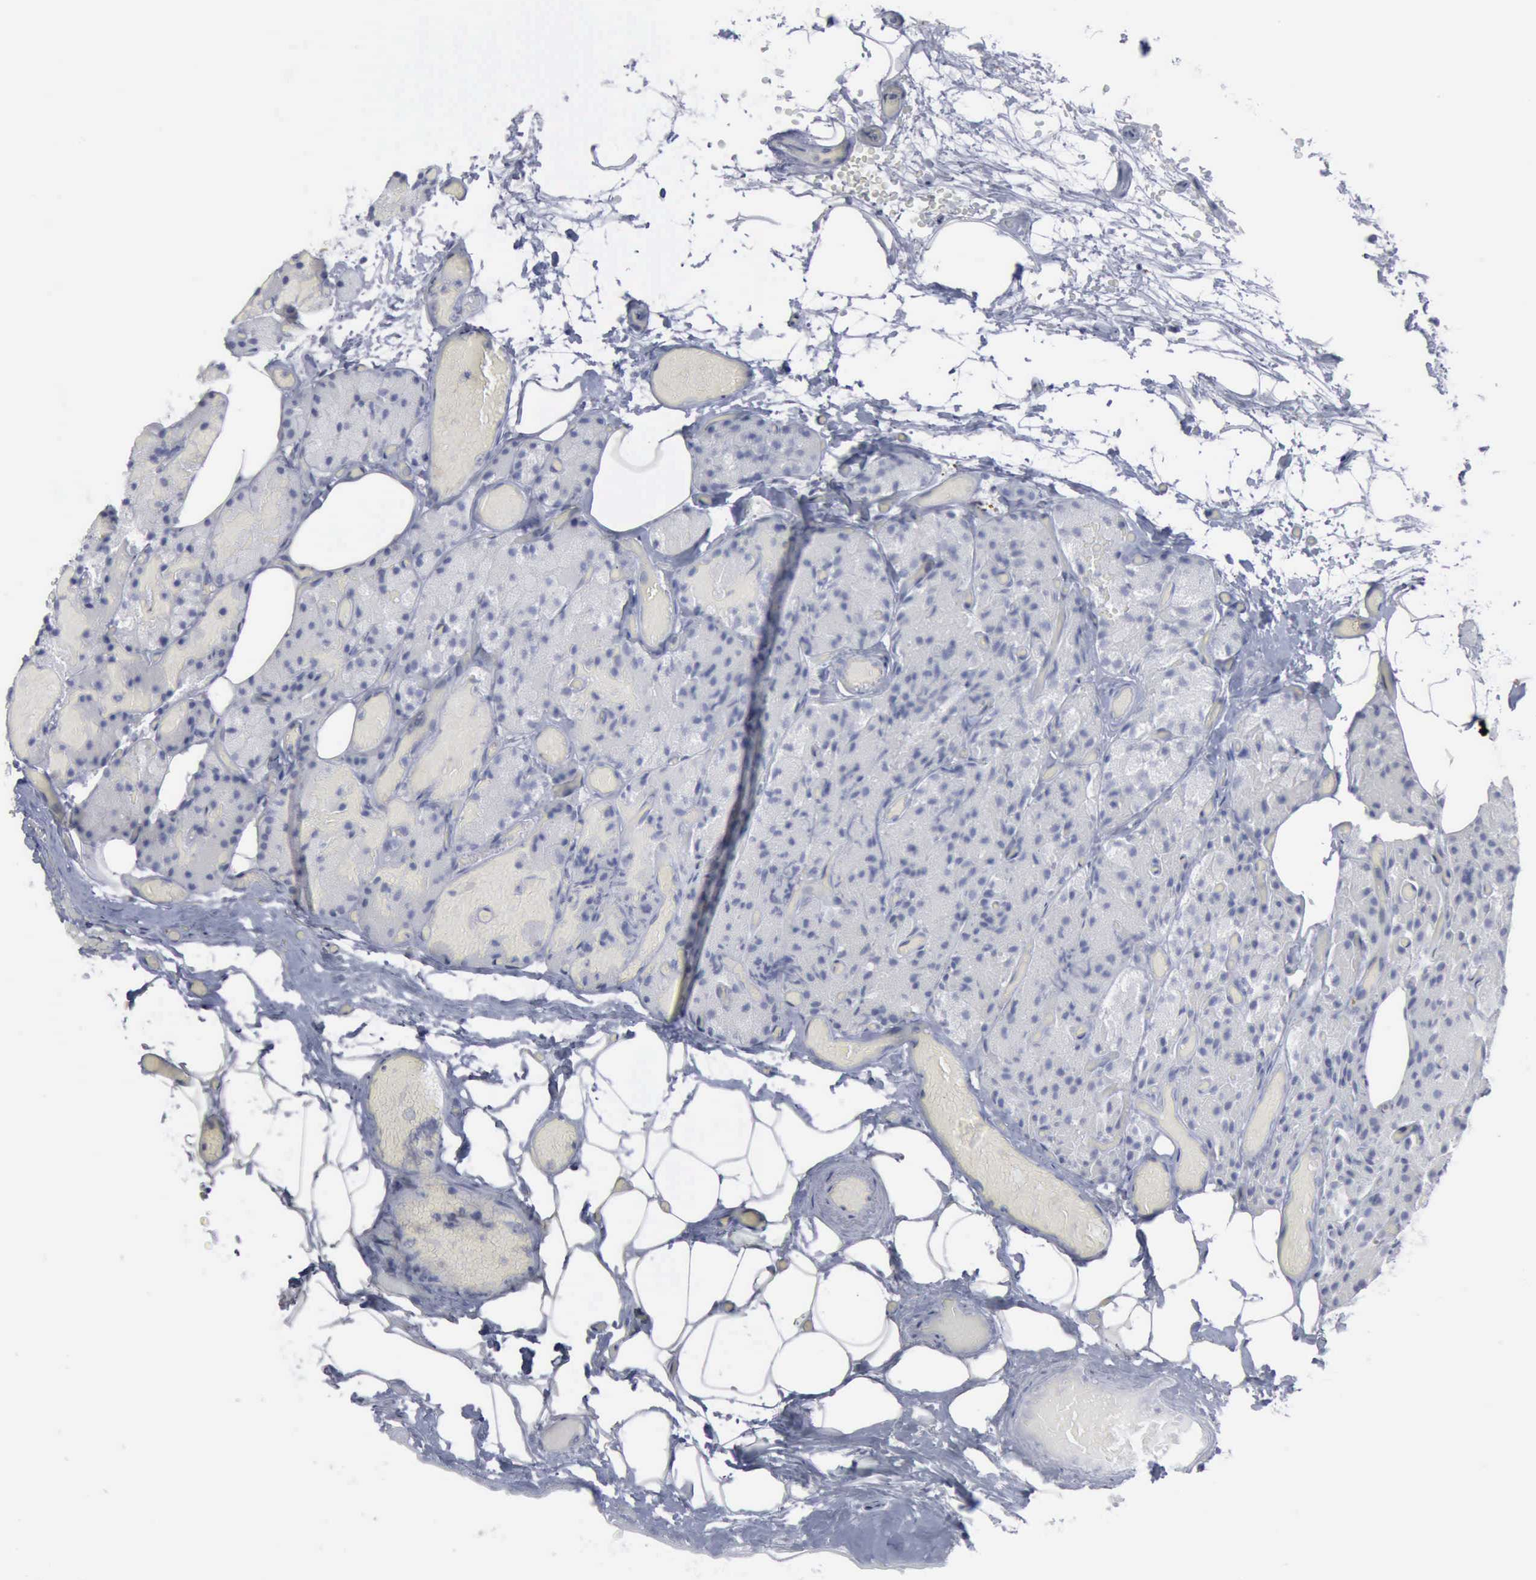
{"staining": {"intensity": "negative", "quantity": "none", "location": "none"}, "tissue": "parathyroid gland", "cell_type": "Glandular cells", "image_type": "normal", "snomed": [{"axis": "morphology", "description": "Normal tissue, NOS"}, {"axis": "topography", "description": "Skeletal muscle"}, {"axis": "topography", "description": "Parathyroid gland"}], "caption": "This is an immunohistochemistry (IHC) image of unremarkable human parathyroid gland. There is no expression in glandular cells.", "gene": "VCAM1", "patient": {"sex": "female", "age": 37}}